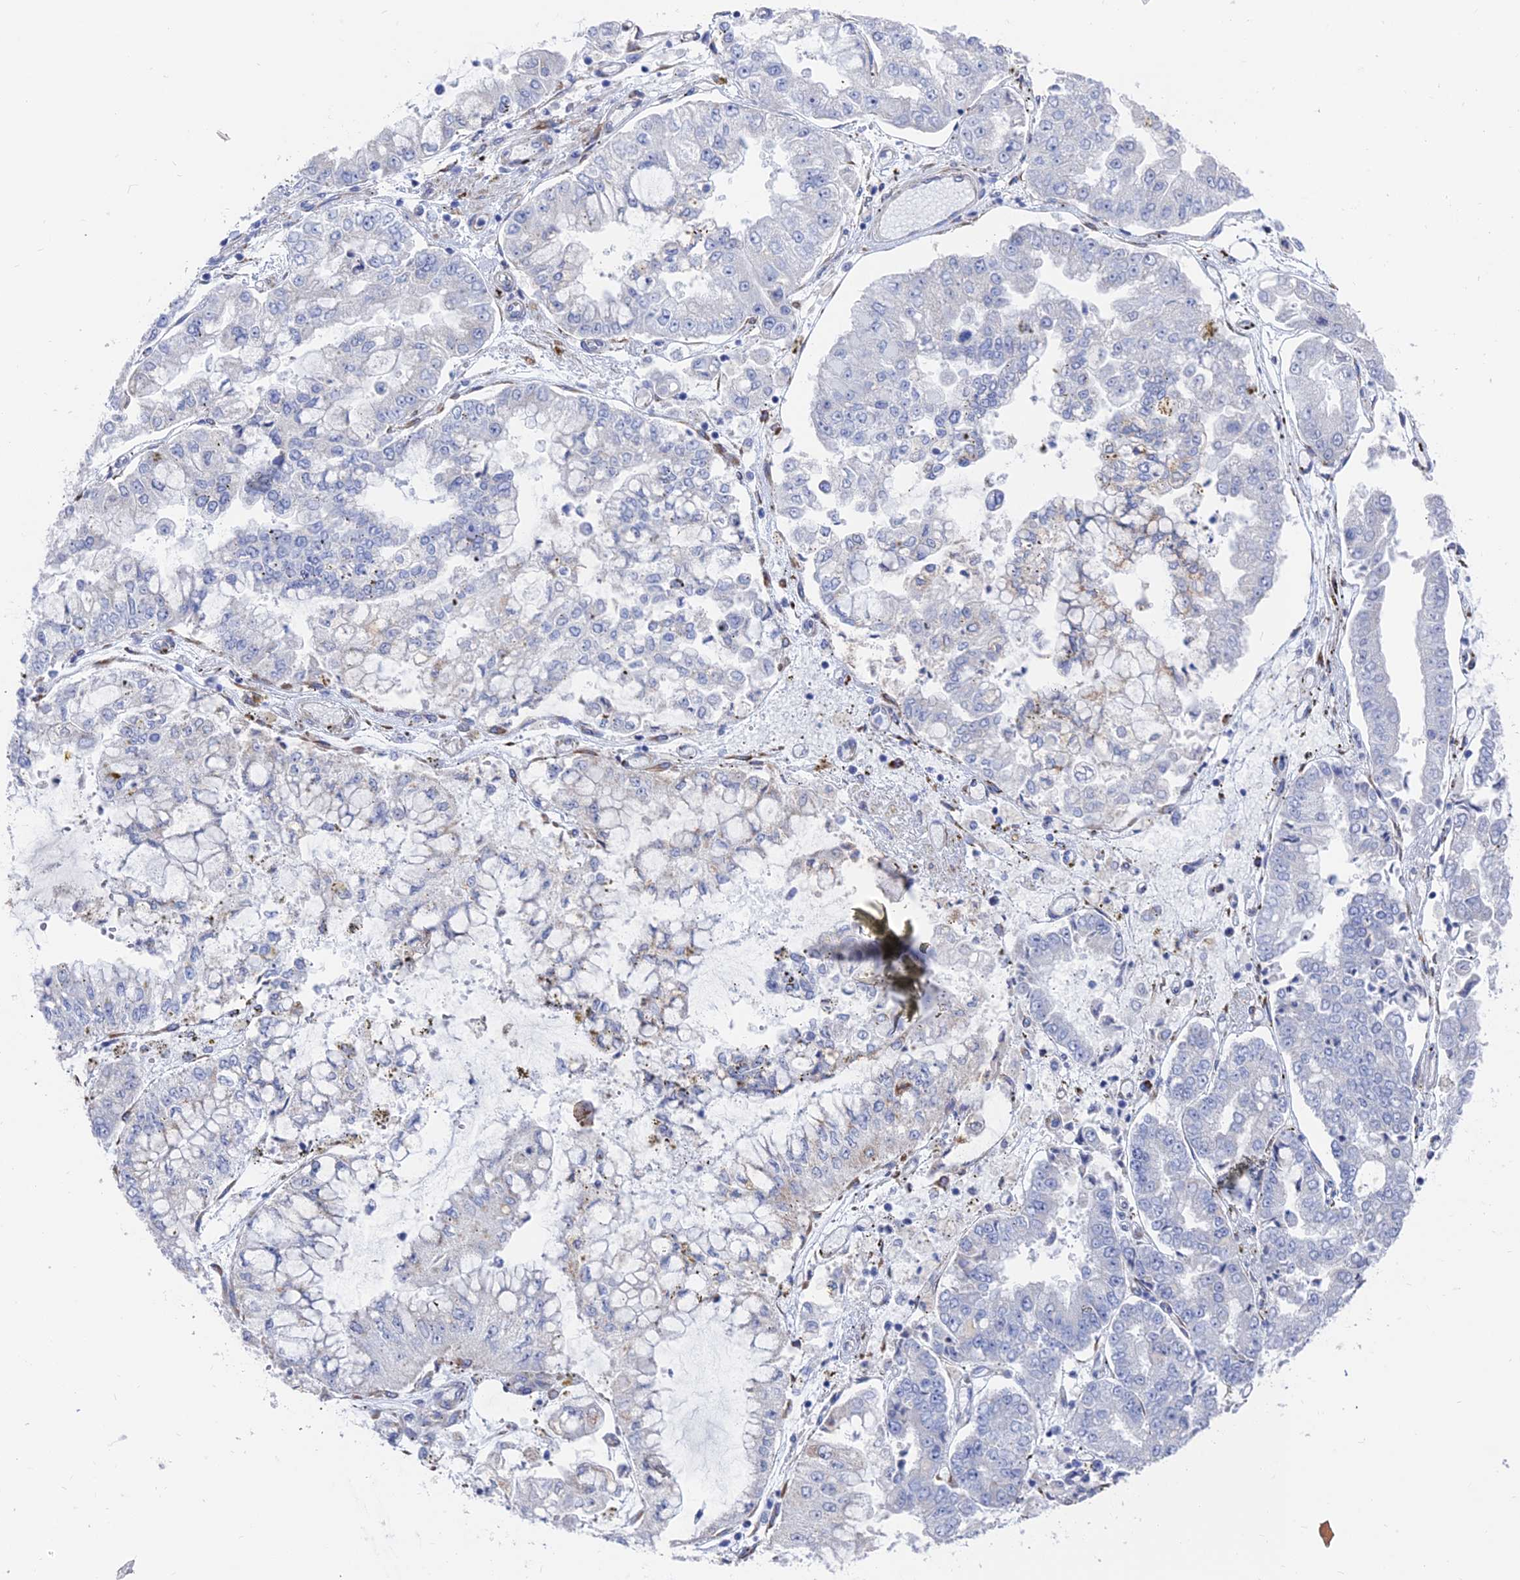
{"staining": {"intensity": "negative", "quantity": "none", "location": "none"}, "tissue": "stomach cancer", "cell_type": "Tumor cells", "image_type": "cancer", "snomed": [{"axis": "morphology", "description": "Adenocarcinoma, NOS"}, {"axis": "topography", "description": "Stomach"}], "caption": "This is an immunohistochemistry (IHC) photomicrograph of human stomach adenocarcinoma. There is no expression in tumor cells.", "gene": "TNNT3", "patient": {"sex": "male", "age": 76}}